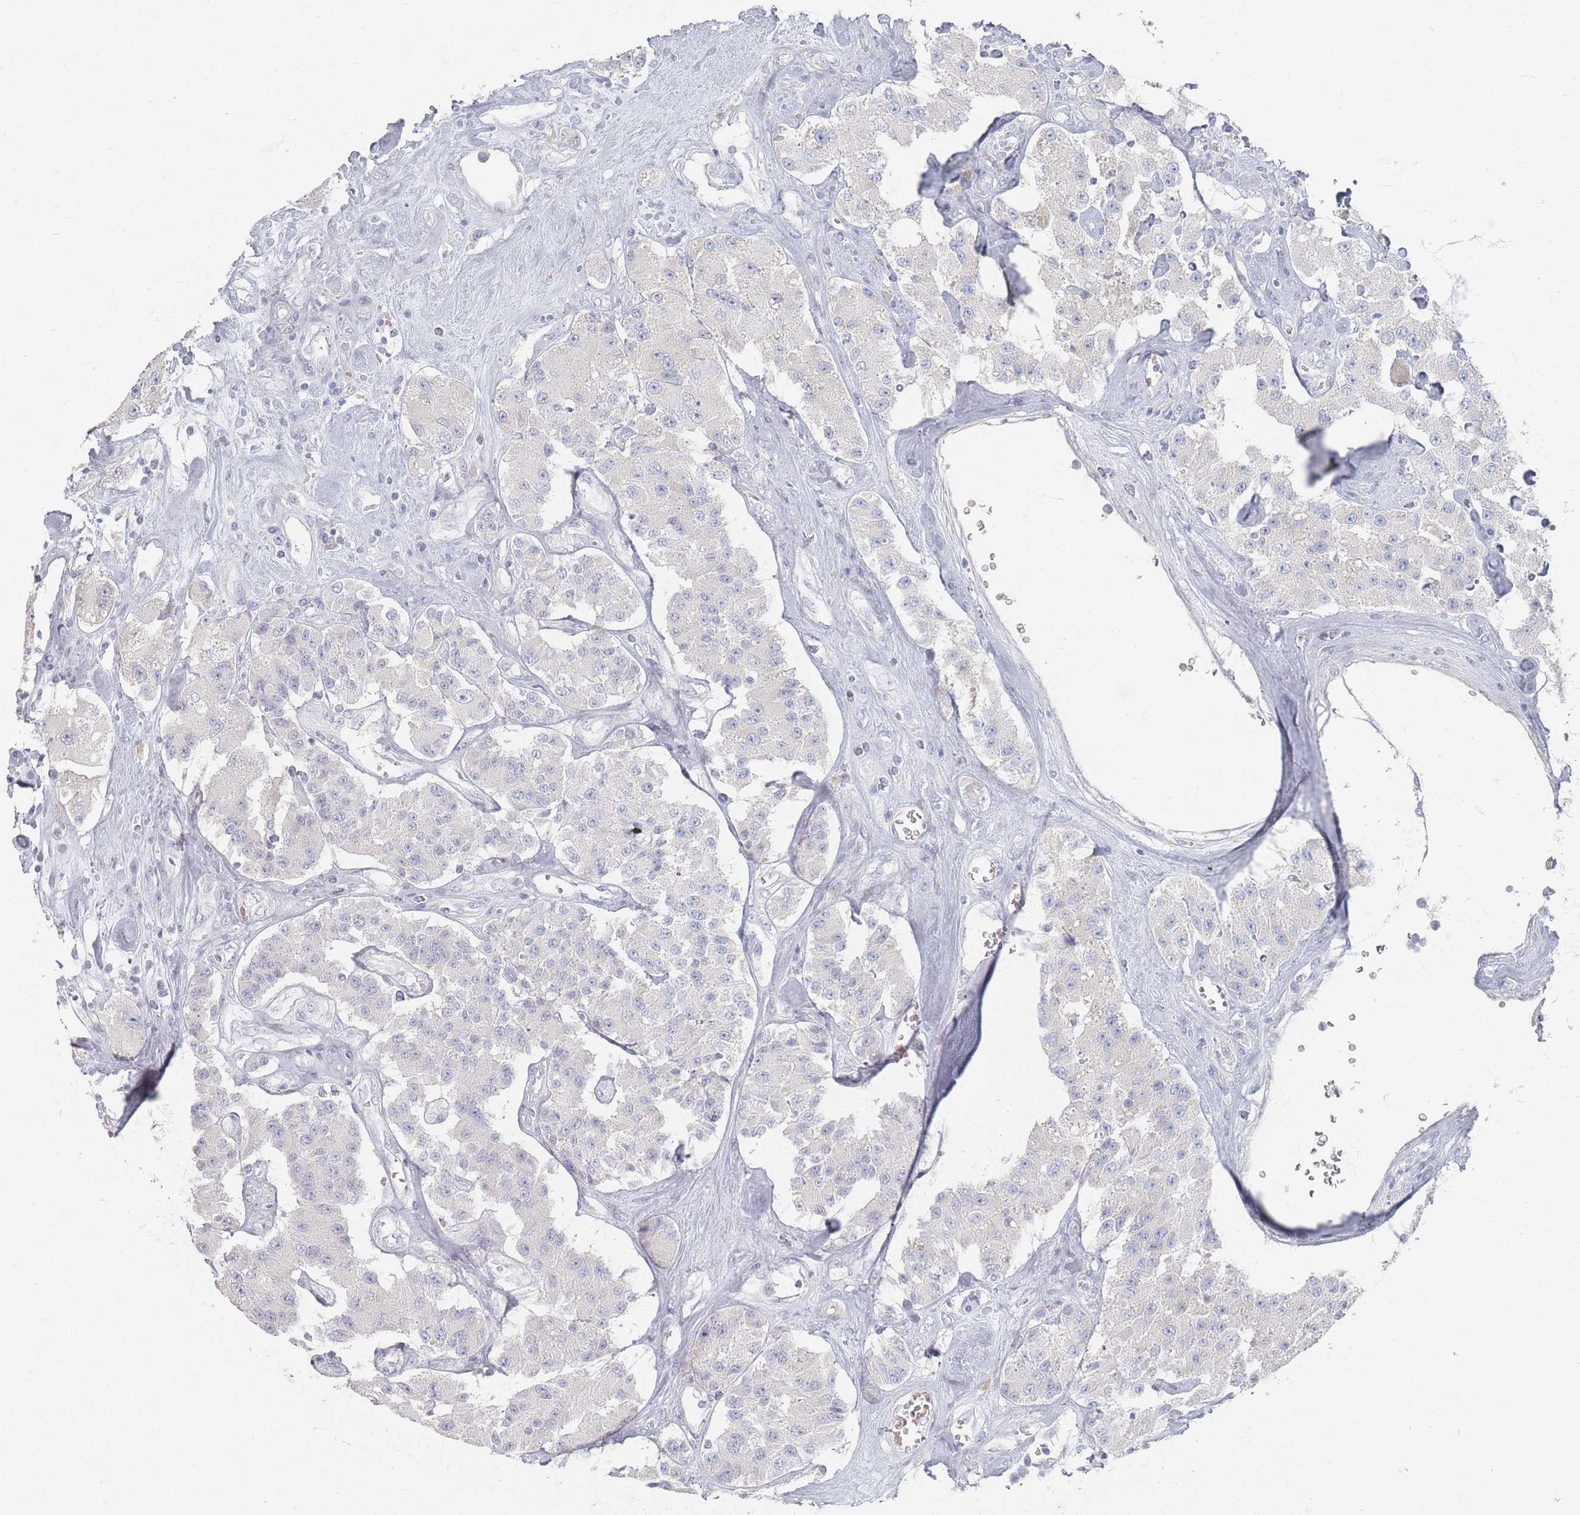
{"staining": {"intensity": "negative", "quantity": "none", "location": "none"}, "tissue": "carcinoid", "cell_type": "Tumor cells", "image_type": "cancer", "snomed": [{"axis": "morphology", "description": "Carcinoid, malignant, NOS"}, {"axis": "topography", "description": "Pancreas"}], "caption": "Human carcinoid stained for a protein using IHC displays no positivity in tumor cells.", "gene": "HELZ2", "patient": {"sex": "male", "age": 41}}